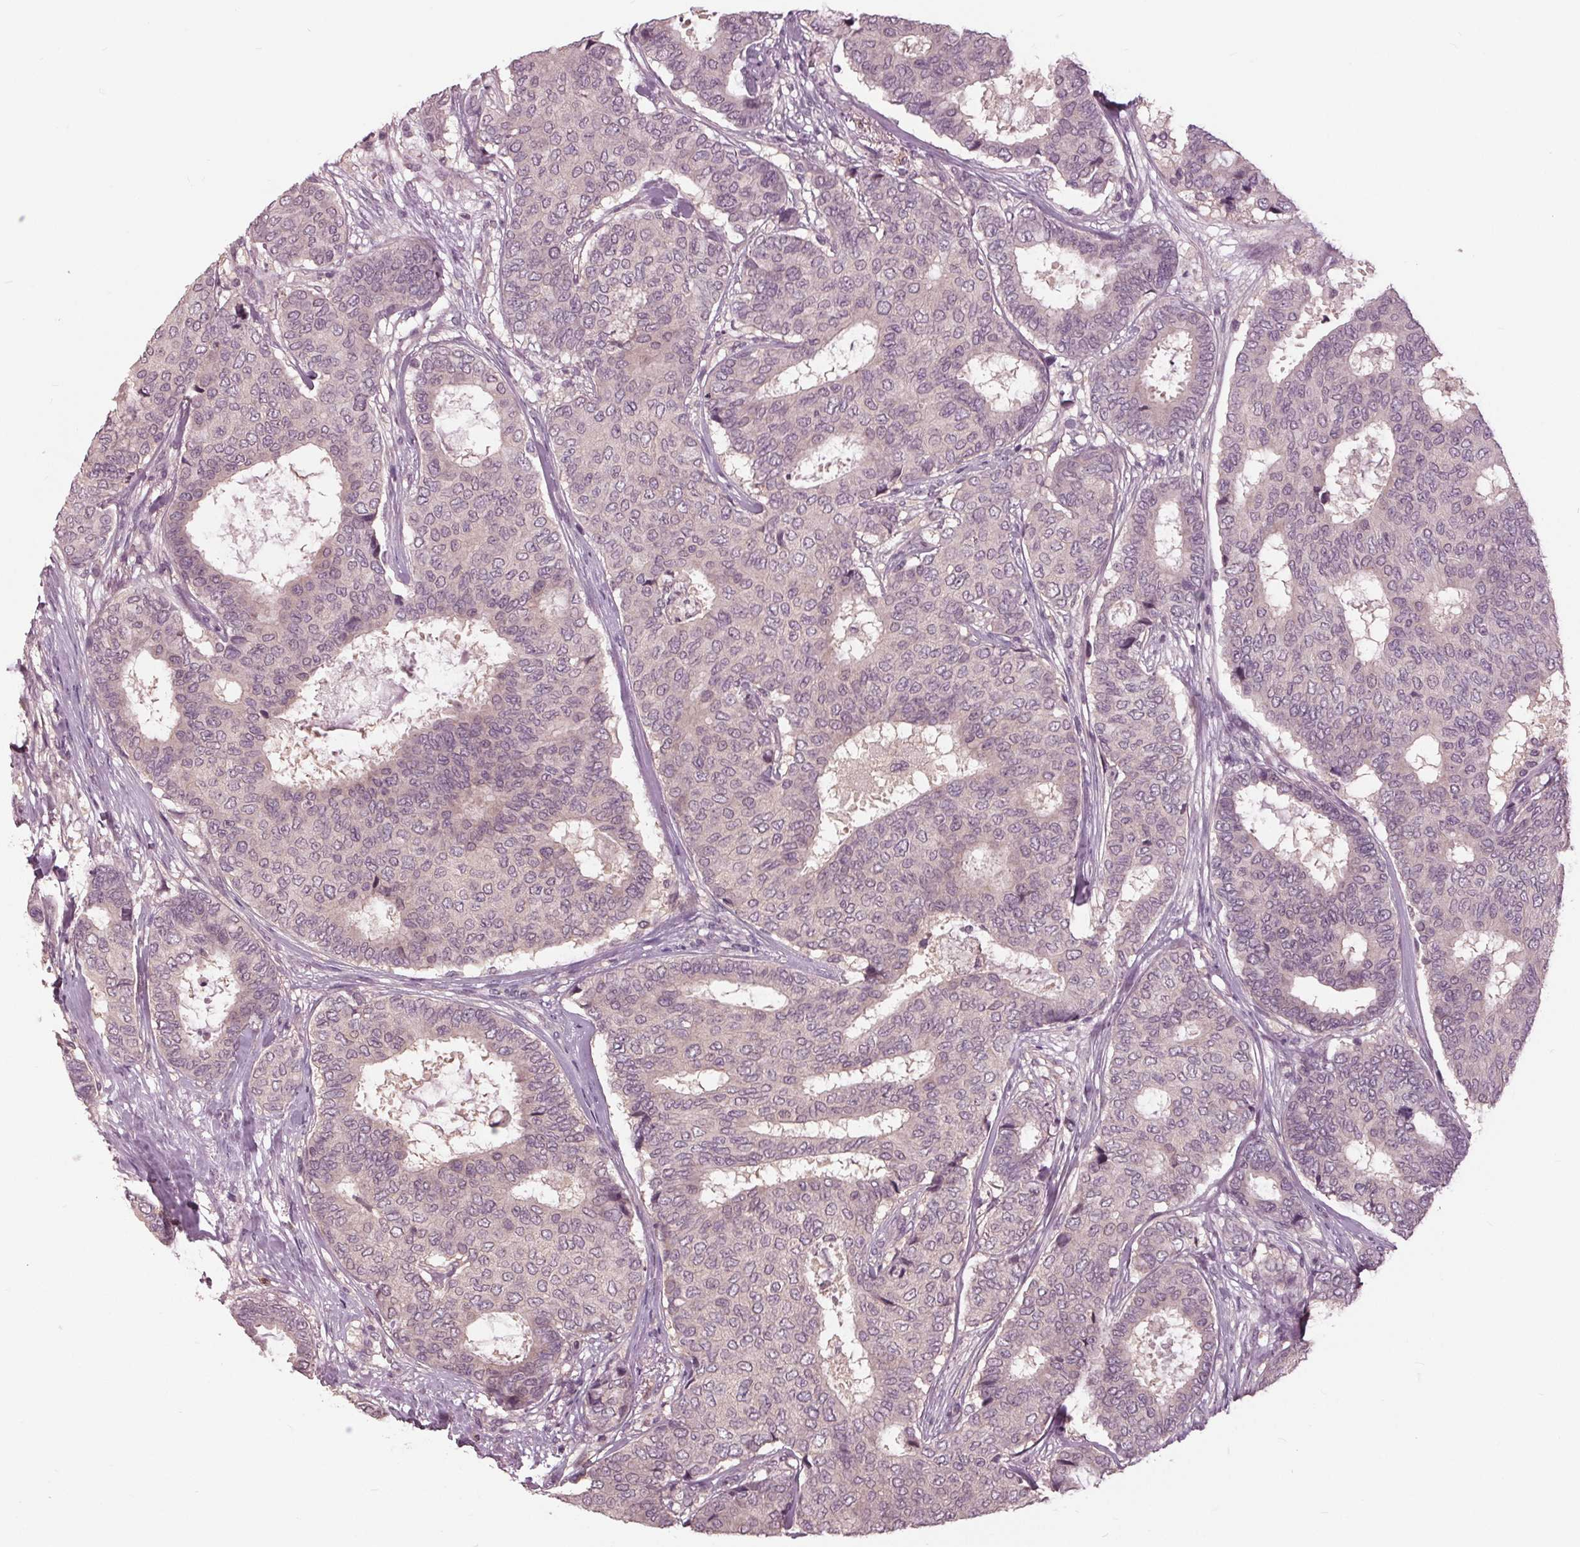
{"staining": {"intensity": "negative", "quantity": "none", "location": "none"}, "tissue": "breast cancer", "cell_type": "Tumor cells", "image_type": "cancer", "snomed": [{"axis": "morphology", "description": "Duct carcinoma"}, {"axis": "topography", "description": "Breast"}], "caption": "IHC of invasive ductal carcinoma (breast) demonstrates no staining in tumor cells.", "gene": "SIGLEC6", "patient": {"sex": "female", "age": 75}}